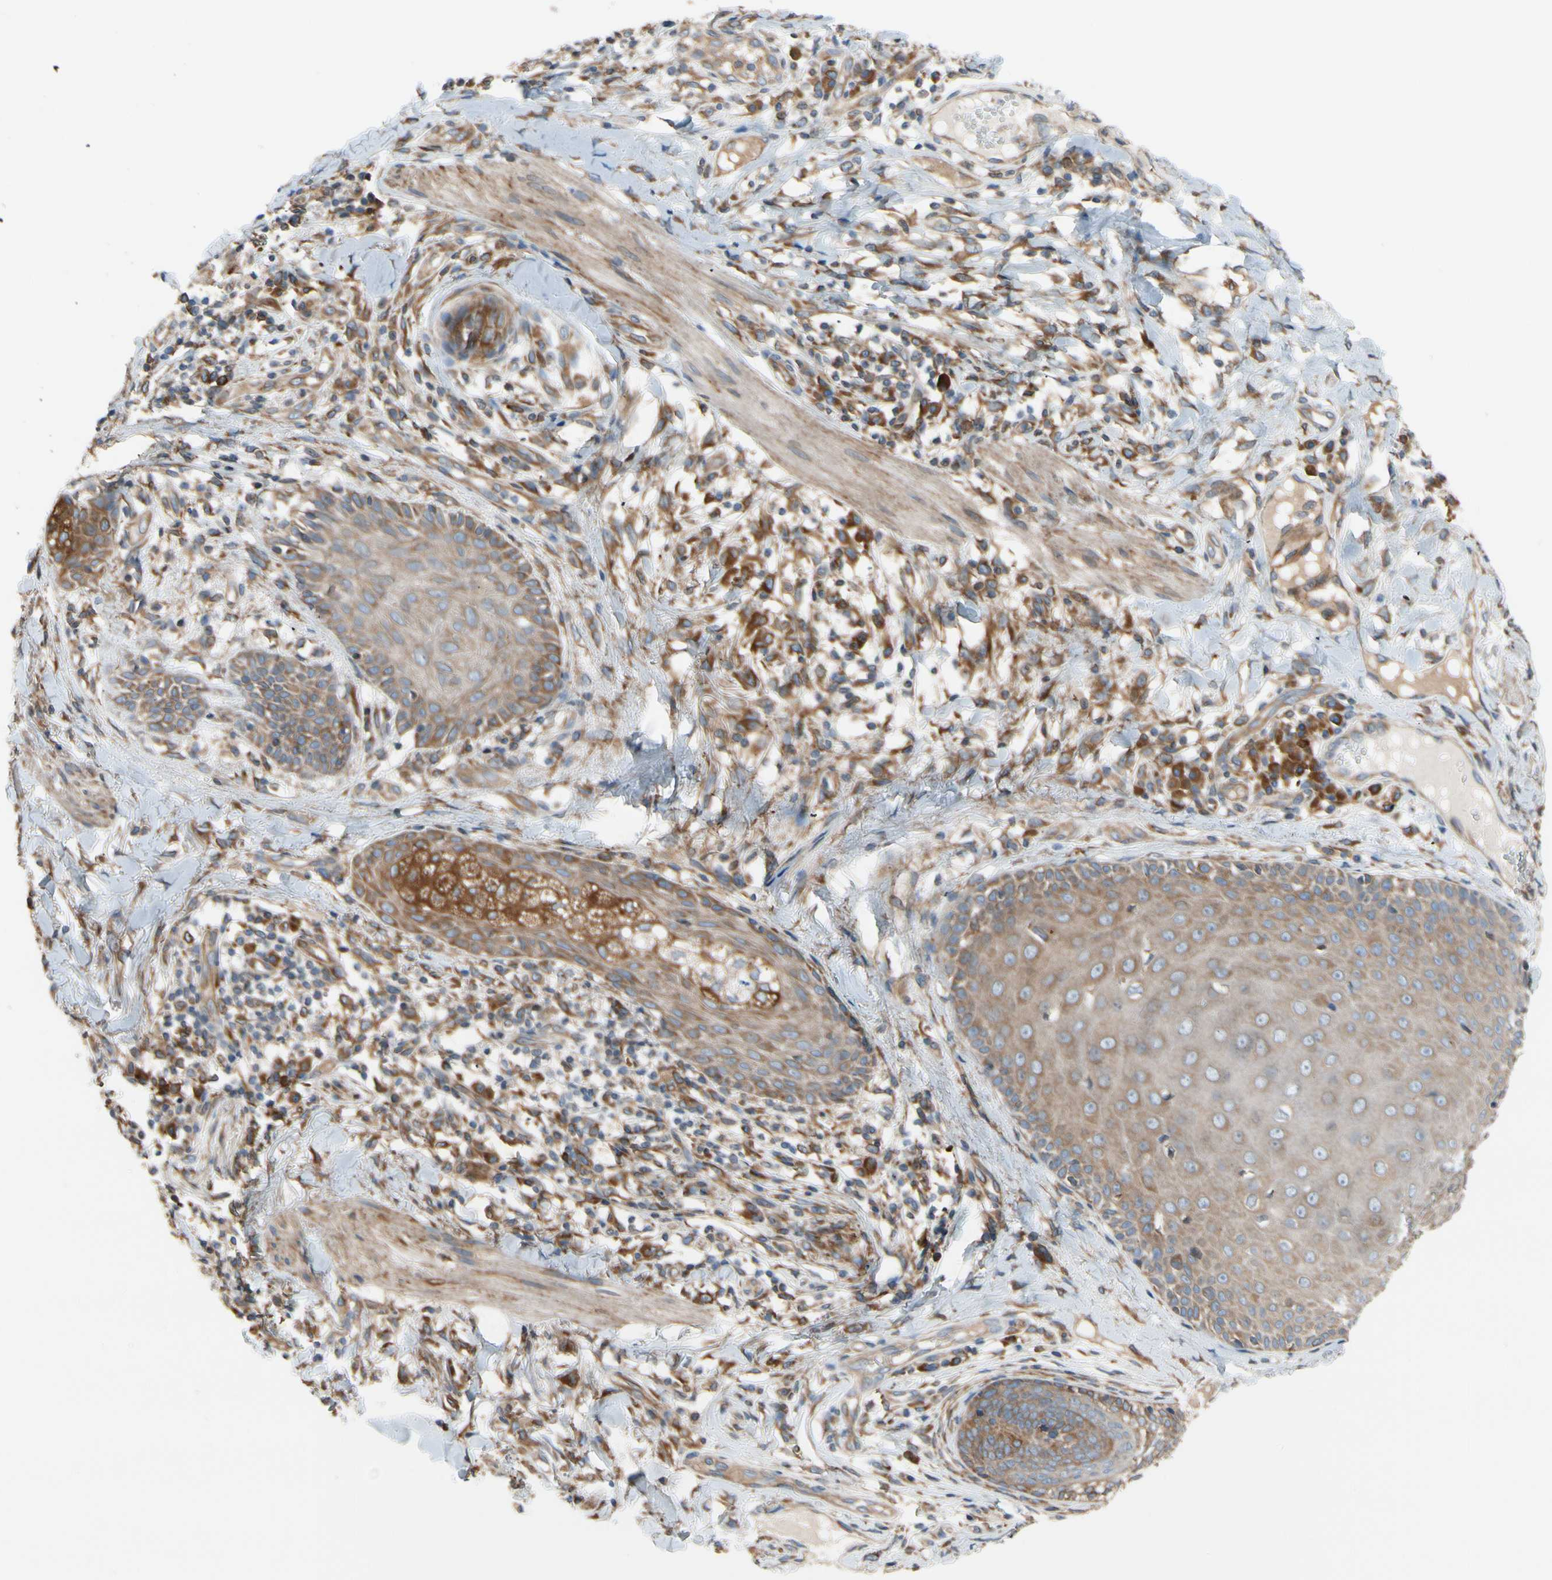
{"staining": {"intensity": "moderate", "quantity": ">75%", "location": "cytoplasmic/membranous"}, "tissue": "skin cancer", "cell_type": "Tumor cells", "image_type": "cancer", "snomed": [{"axis": "morphology", "description": "Normal tissue, NOS"}, {"axis": "morphology", "description": "Basal cell carcinoma"}, {"axis": "topography", "description": "Skin"}], "caption": "A brown stain shows moderate cytoplasmic/membranous expression of a protein in human skin cancer (basal cell carcinoma) tumor cells. Using DAB (3,3'-diaminobenzidine) (brown) and hematoxylin (blue) stains, captured at high magnification using brightfield microscopy.", "gene": "CLCC1", "patient": {"sex": "male", "age": 52}}